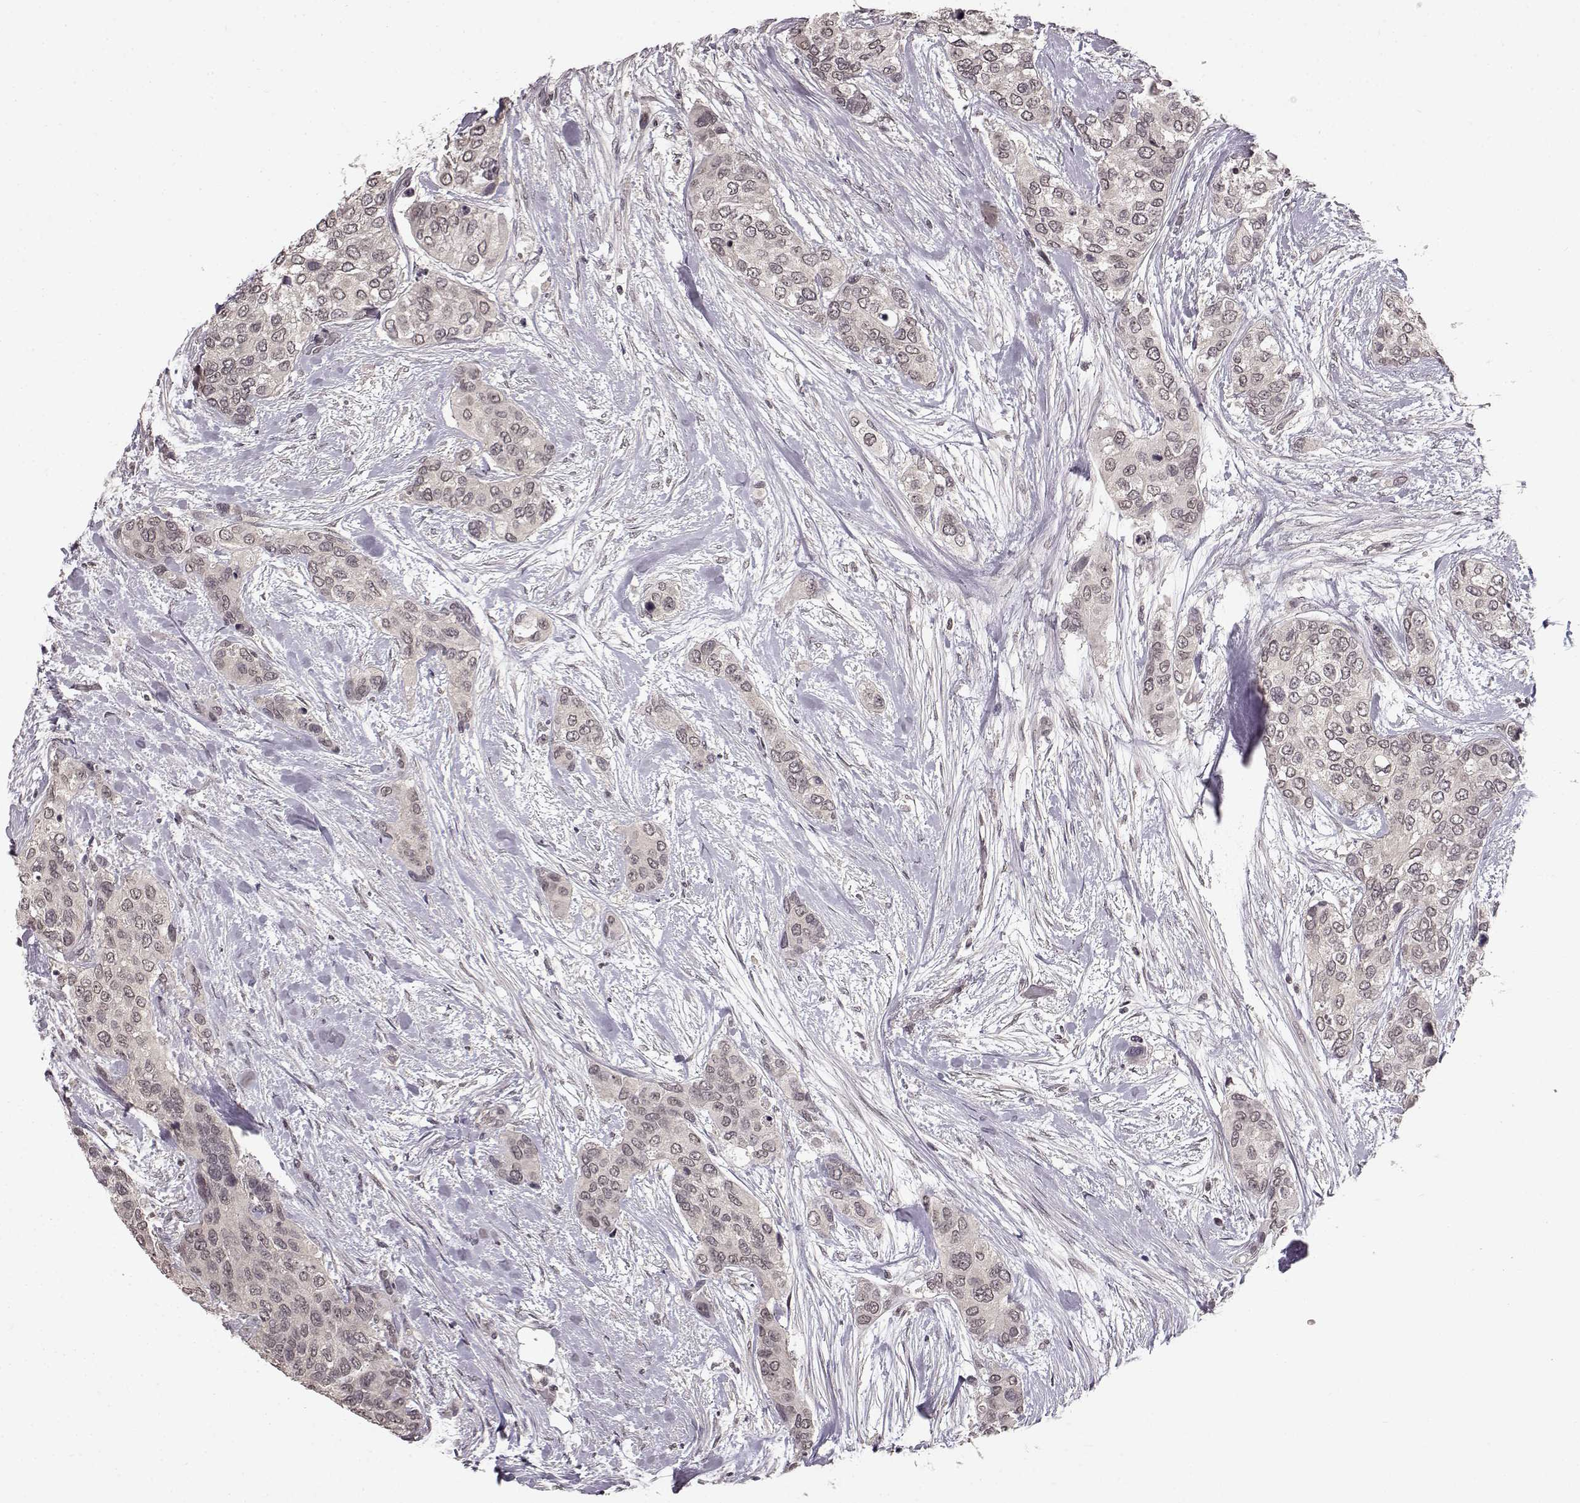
{"staining": {"intensity": "negative", "quantity": "none", "location": "none"}, "tissue": "urothelial cancer", "cell_type": "Tumor cells", "image_type": "cancer", "snomed": [{"axis": "morphology", "description": "Urothelial carcinoma, High grade"}, {"axis": "topography", "description": "Urinary bladder"}], "caption": "High power microscopy photomicrograph of an IHC micrograph of urothelial carcinoma (high-grade), revealing no significant positivity in tumor cells. (IHC, brightfield microscopy, high magnification).", "gene": "NTRK2", "patient": {"sex": "male", "age": 77}}